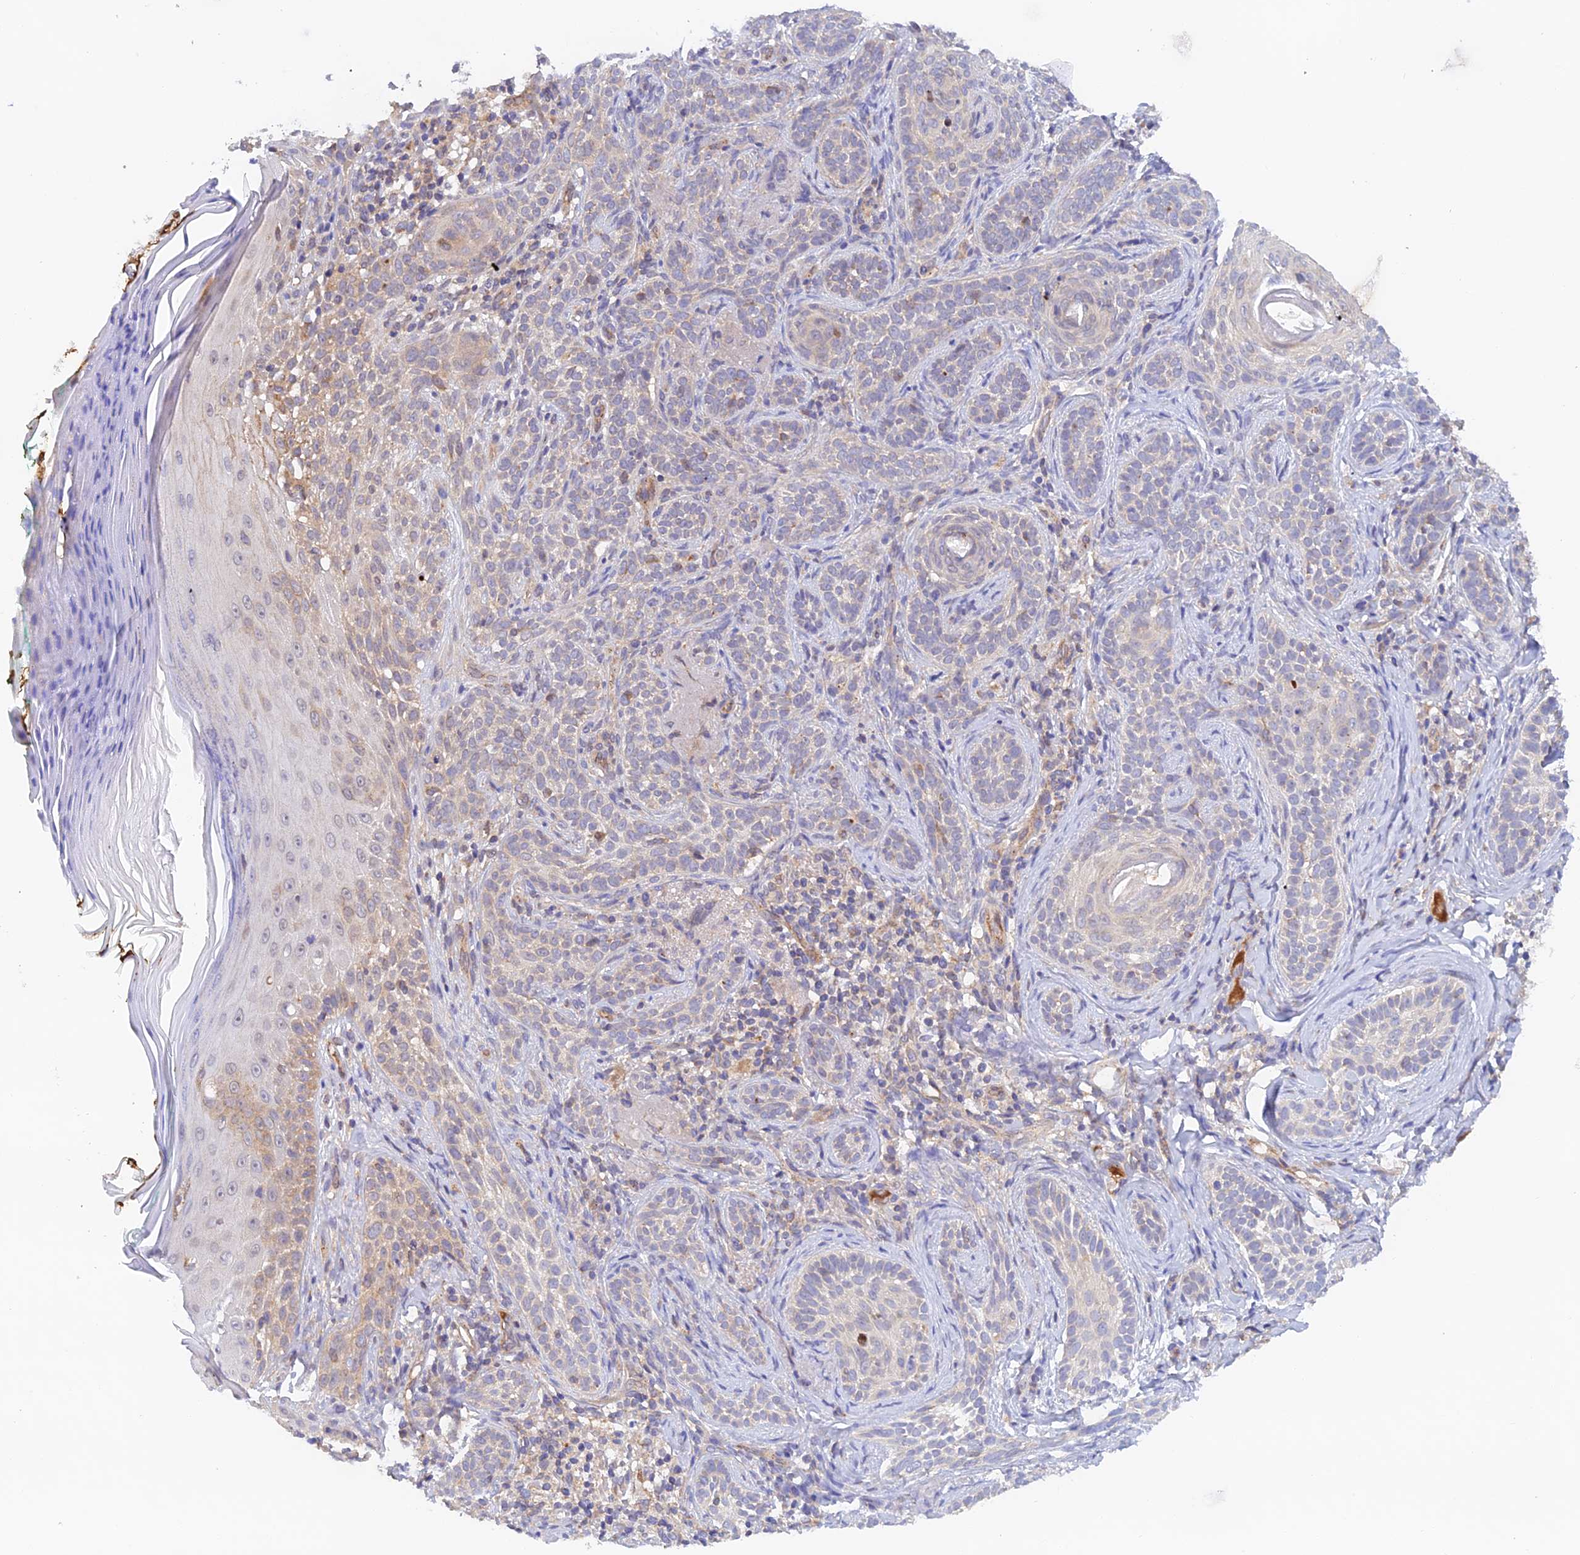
{"staining": {"intensity": "negative", "quantity": "none", "location": "none"}, "tissue": "skin cancer", "cell_type": "Tumor cells", "image_type": "cancer", "snomed": [{"axis": "morphology", "description": "Basal cell carcinoma"}, {"axis": "topography", "description": "Skin"}], "caption": "An IHC micrograph of skin cancer is shown. There is no staining in tumor cells of skin cancer.", "gene": "RANBP6", "patient": {"sex": "male", "age": 71}}